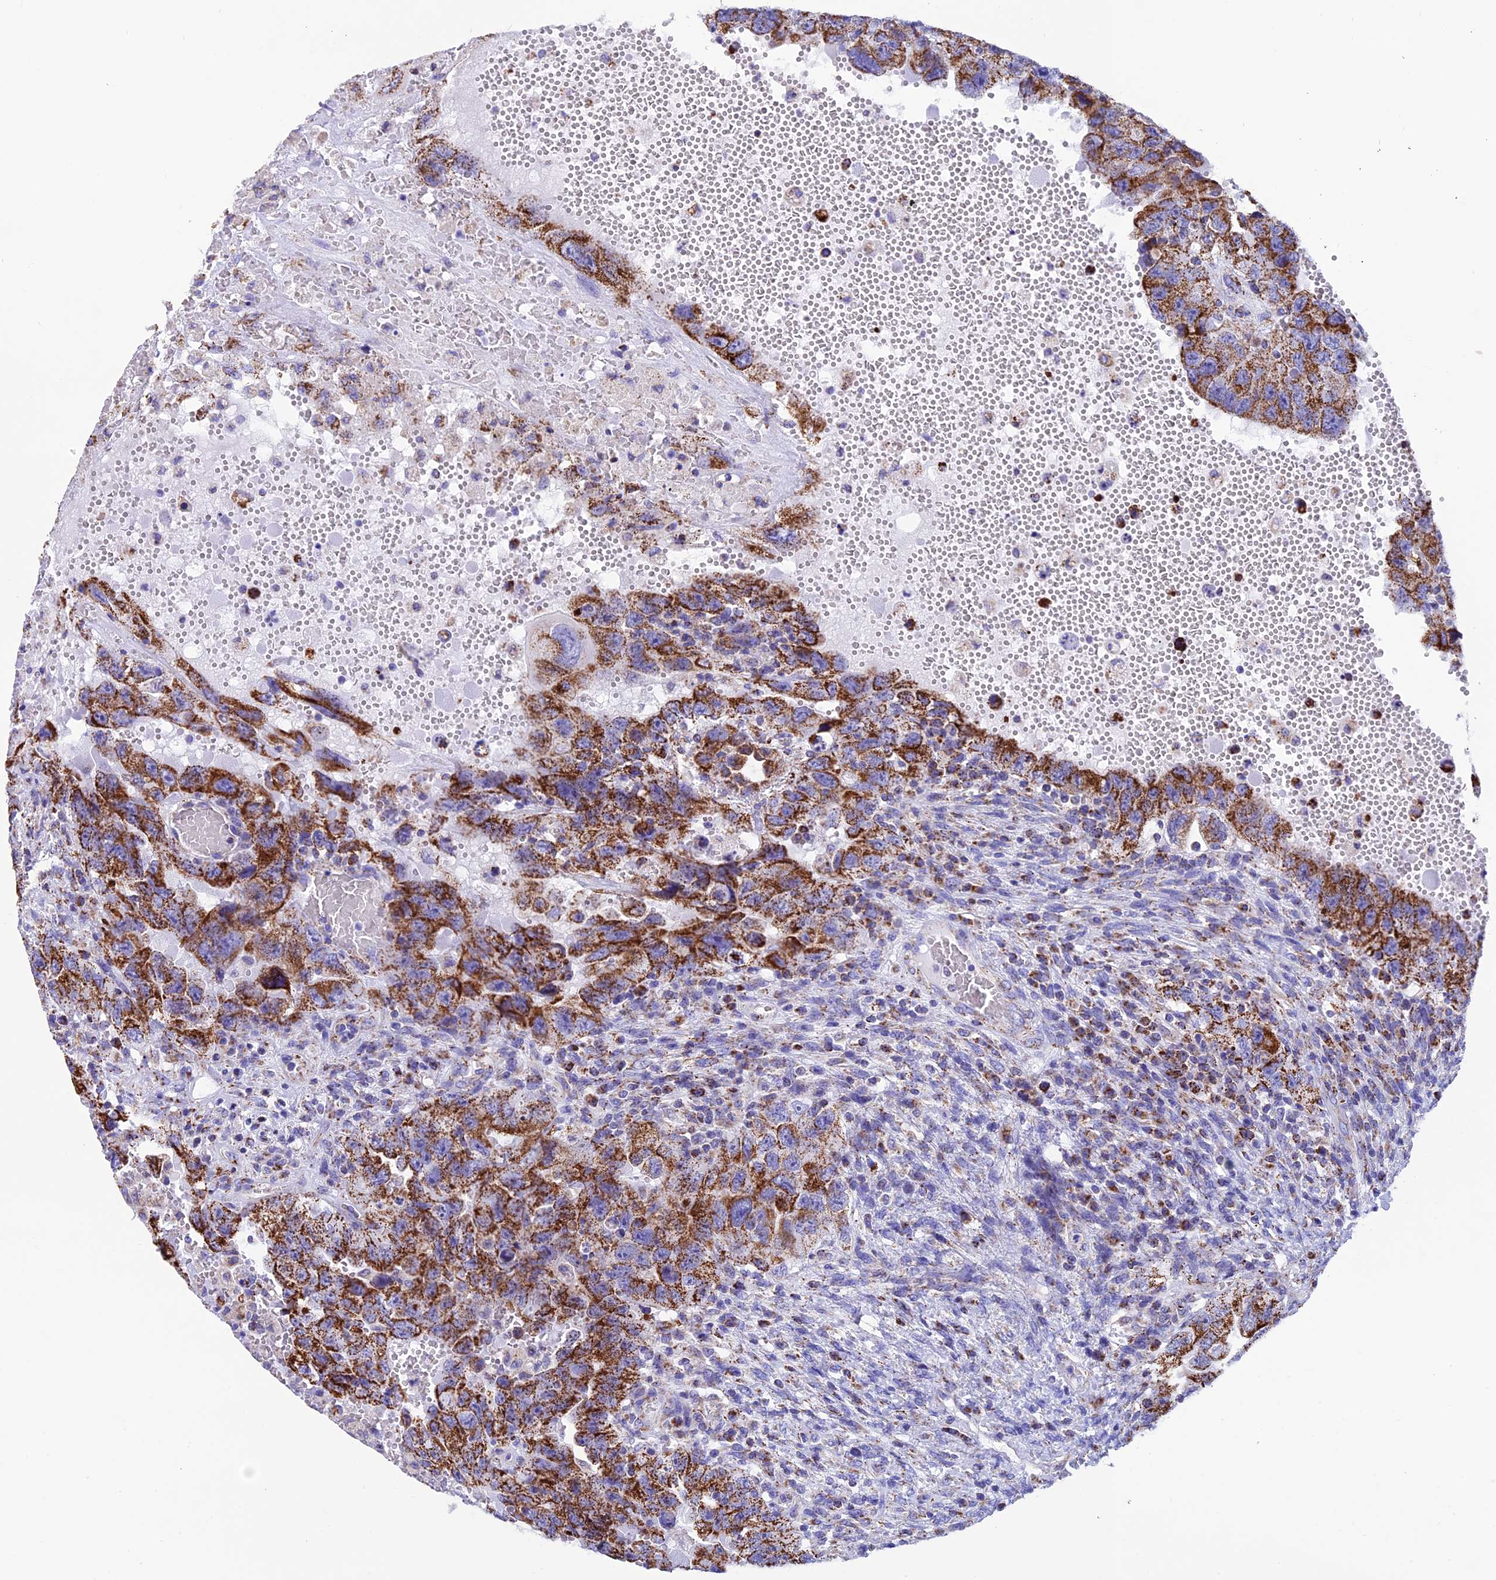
{"staining": {"intensity": "strong", "quantity": ">75%", "location": "cytoplasmic/membranous"}, "tissue": "testis cancer", "cell_type": "Tumor cells", "image_type": "cancer", "snomed": [{"axis": "morphology", "description": "Carcinoma, Embryonal, NOS"}, {"axis": "topography", "description": "Testis"}], "caption": "Approximately >75% of tumor cells in testis embryonal carcinoma exhibit strong cytoplasmic/membranous protein expression as visualized by brown immunohistochemical staining.", "gene": "SLC8B1", "patient": {"sex": "male", "age": 26}}